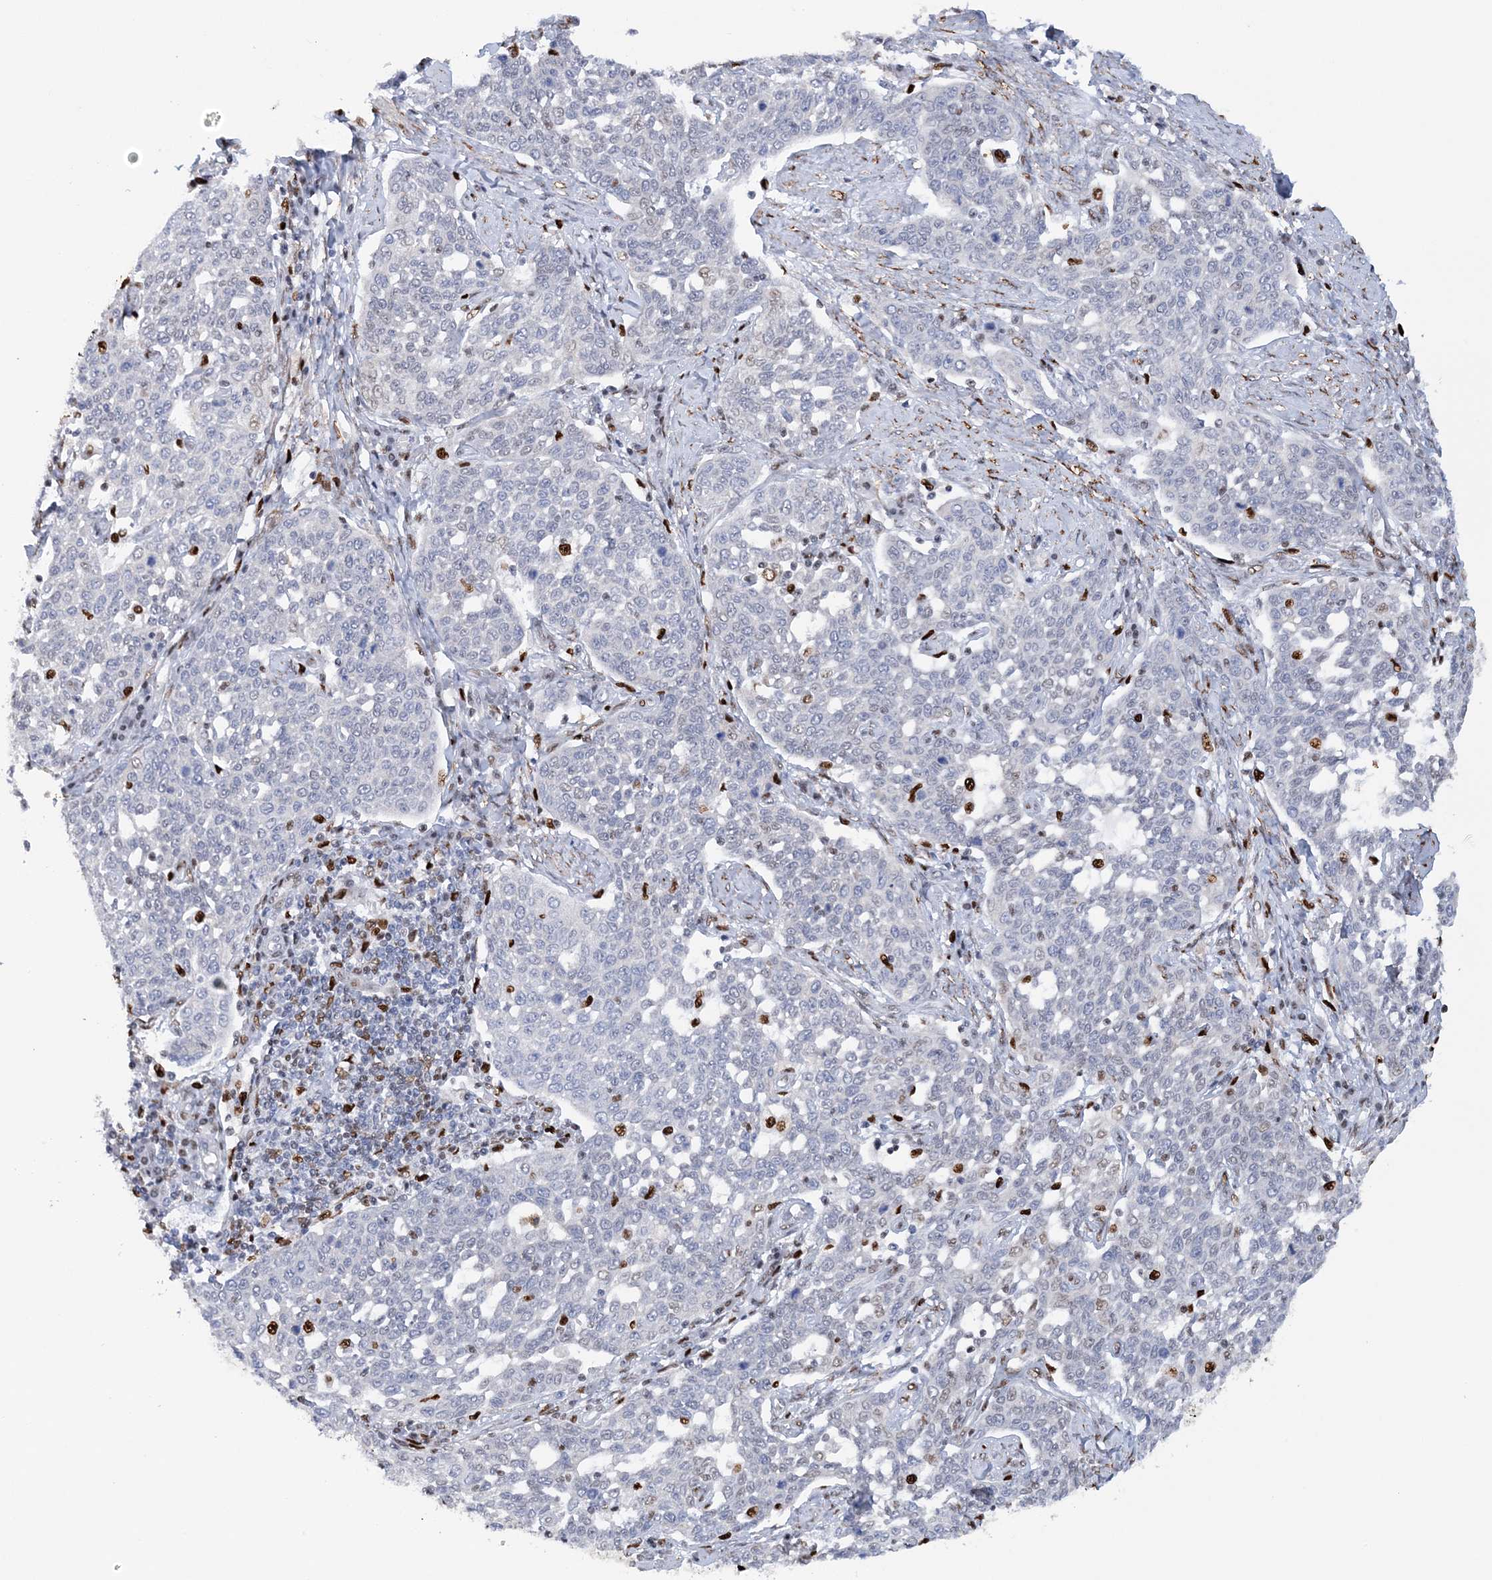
{"staining": {"intensity": "negative", "quantity": "none", "location": "none"}, "tissue": "cervical cancer", "cell_type": "Tumor cells", "image_type": "cancer", "snomed": [{"axis": "morphology", "description": "Squamous cell carcinoma, NOS"}, {"axis": "topography", "description": "Cervix"}], "caption": "DAB (3,3'-diaminobenzidine) immunohistochemical staining of human cervical cancer (squamous cell carcinoma) displays no significant staining in tumor cells.", "gene": "NIT2", "patient": {"sex": "female", "age": 34}}